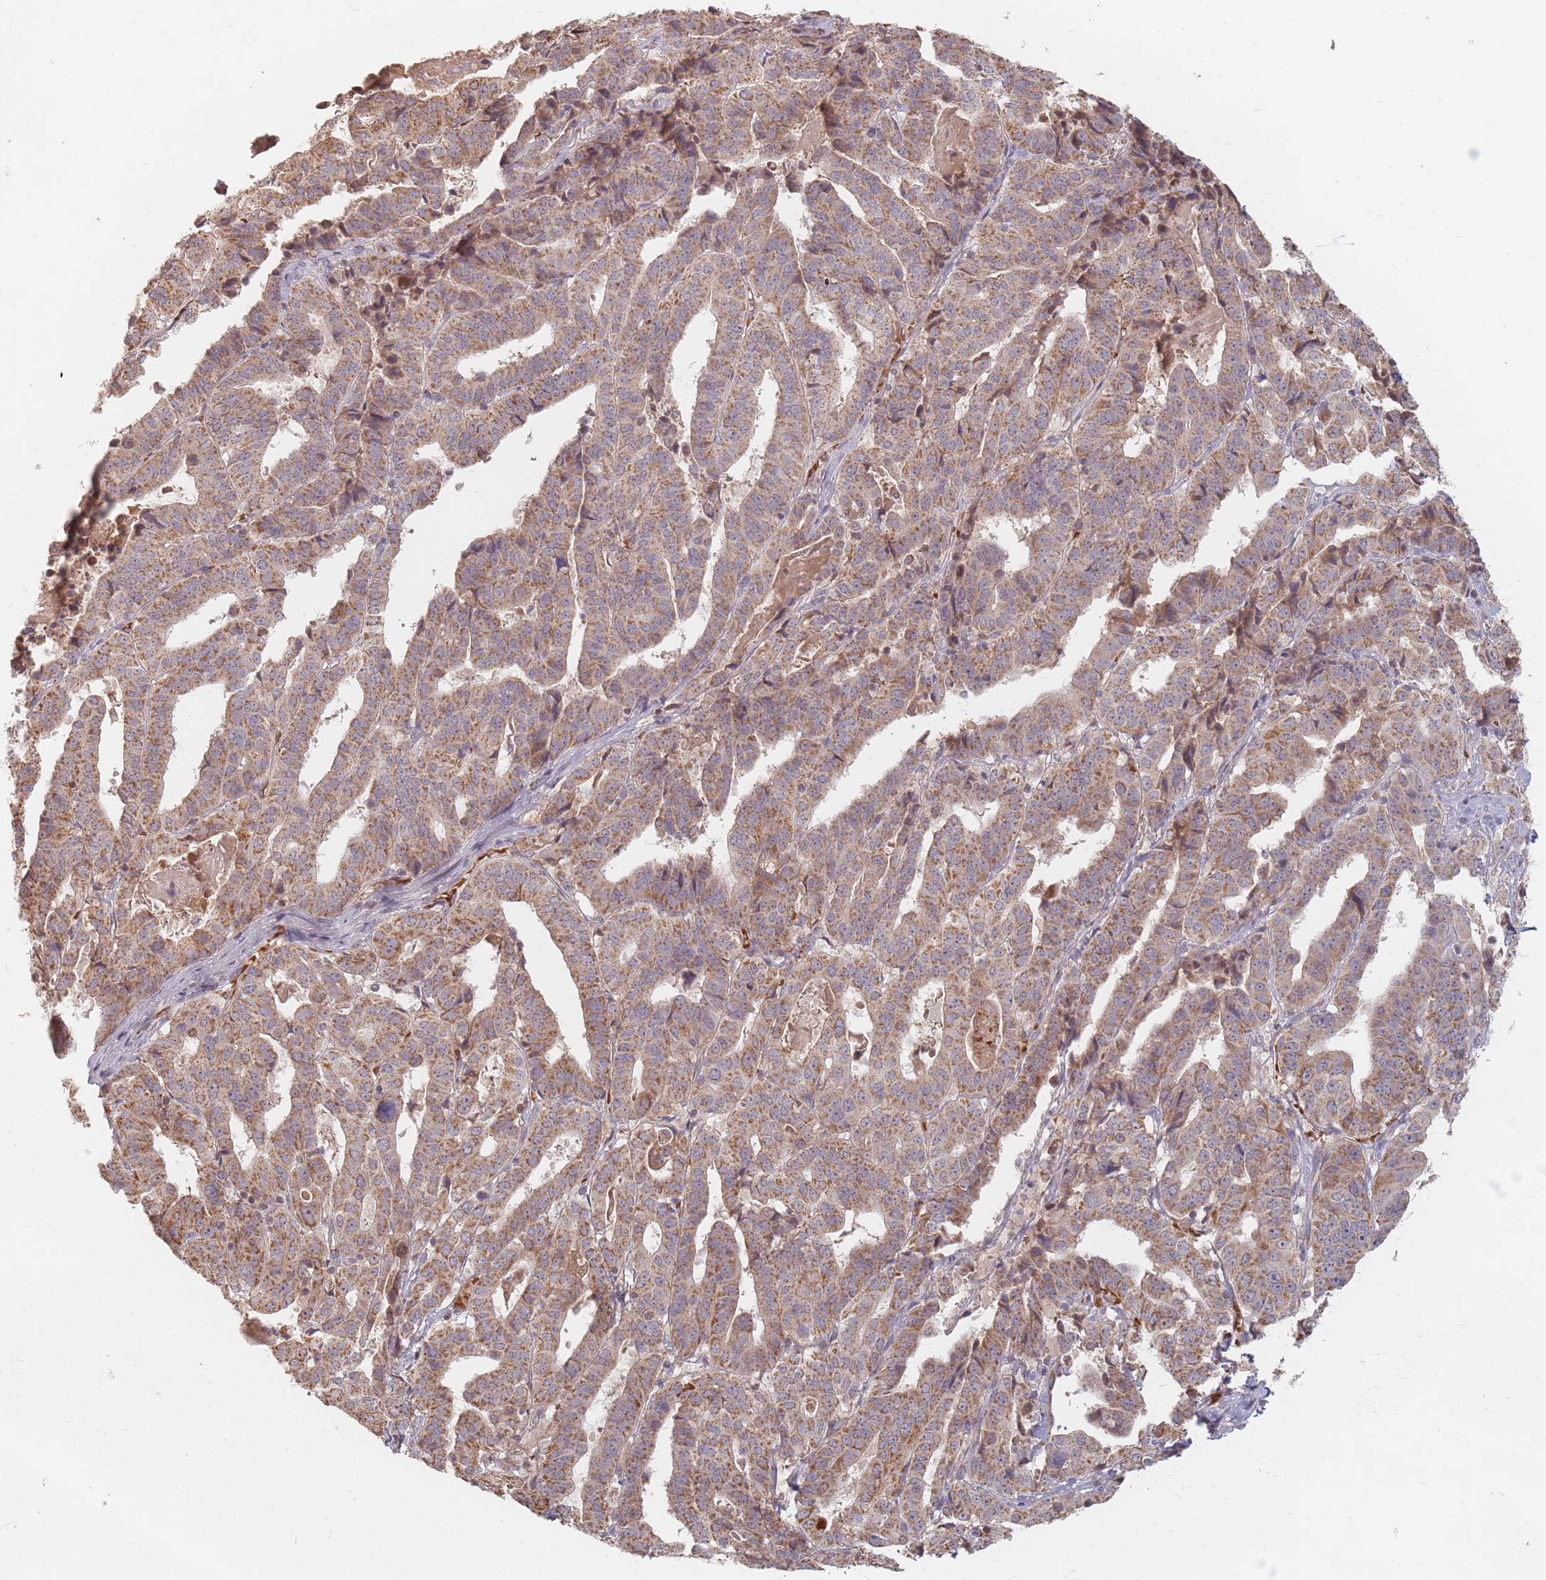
{"staining": {"intensity": "moderate", "quantity": ">75%", "location": "cytoplasmic/membranous"}, "tissue": "stomach cancer", "cell_type": "Tumor cells", "image_type": "cancer", "snomed": [{"axis": "morphology", "description": "Adenocarcinoma, NOS"}, {"axis": "topography", "description": "Stomach"}], "caption": "Stomach adenocarcinoma tissue displays moderate cytoplasmic/membranous positivity in about >75% of tumor cells, visualized by immunohistochemistry.", "gene": "OR2M4", "patient": {"sex": "male", "age": 48}}